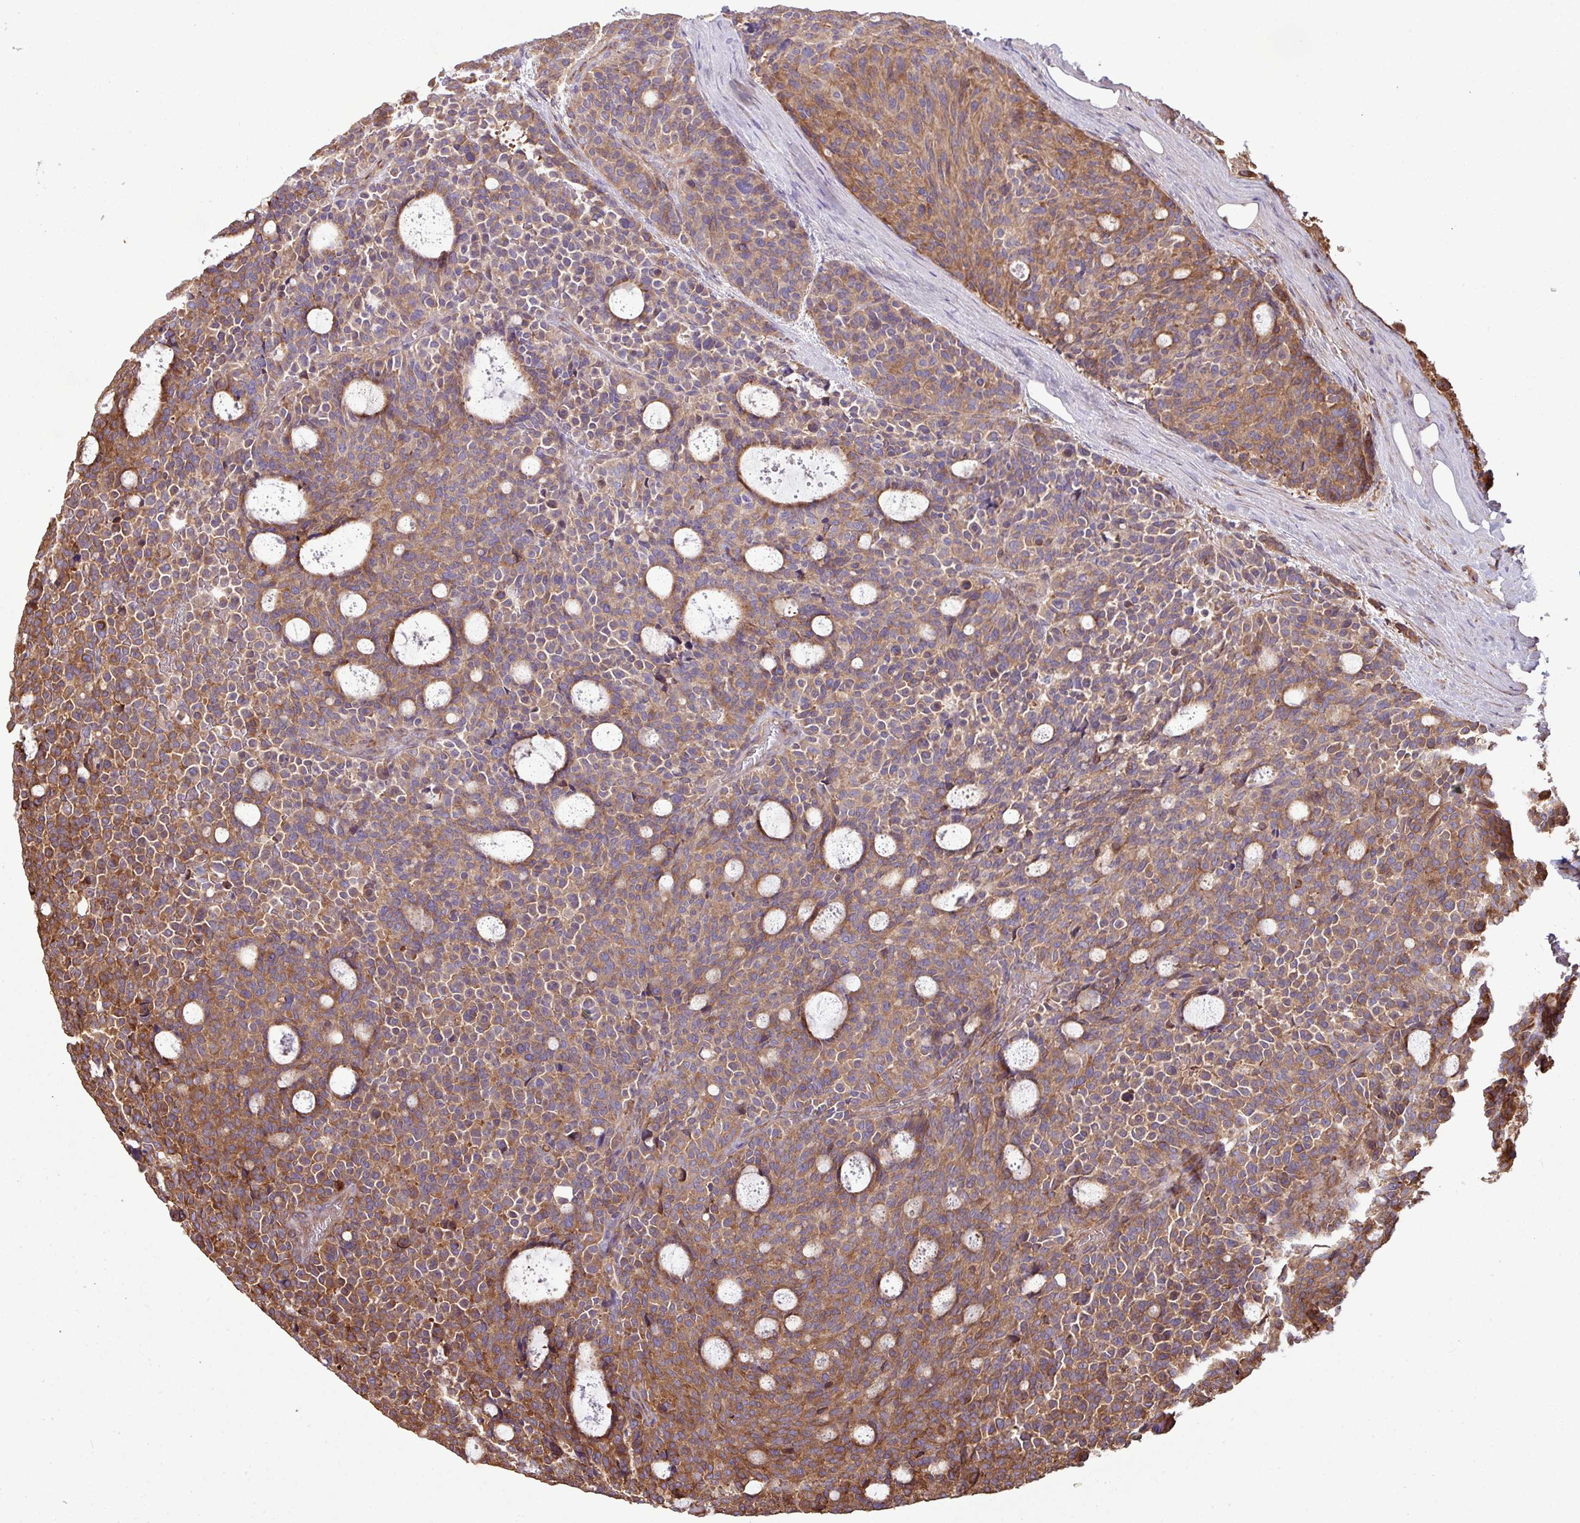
{"staining": {"intensity": "moderate", "quantity": ">75%", "location": "cytoplasmic/membranous"}, "tissue": "carcinoid", "cell_type": "Tumor cells", "image_type": "cancer", "snomed": [{"axis": "morphology", "description": "Carcinoid, malignant, NOS"}, {"axis": "topography", "description": "Pancreas"}], "caption": "DAB immunohistochemical staining of human carcinoid reveals moderate cytoplasmic/membranous protein positivity in about >75% of tumor cells.", "gene": "ZNF300", "patient": {"sex": "female", "age": 54}}